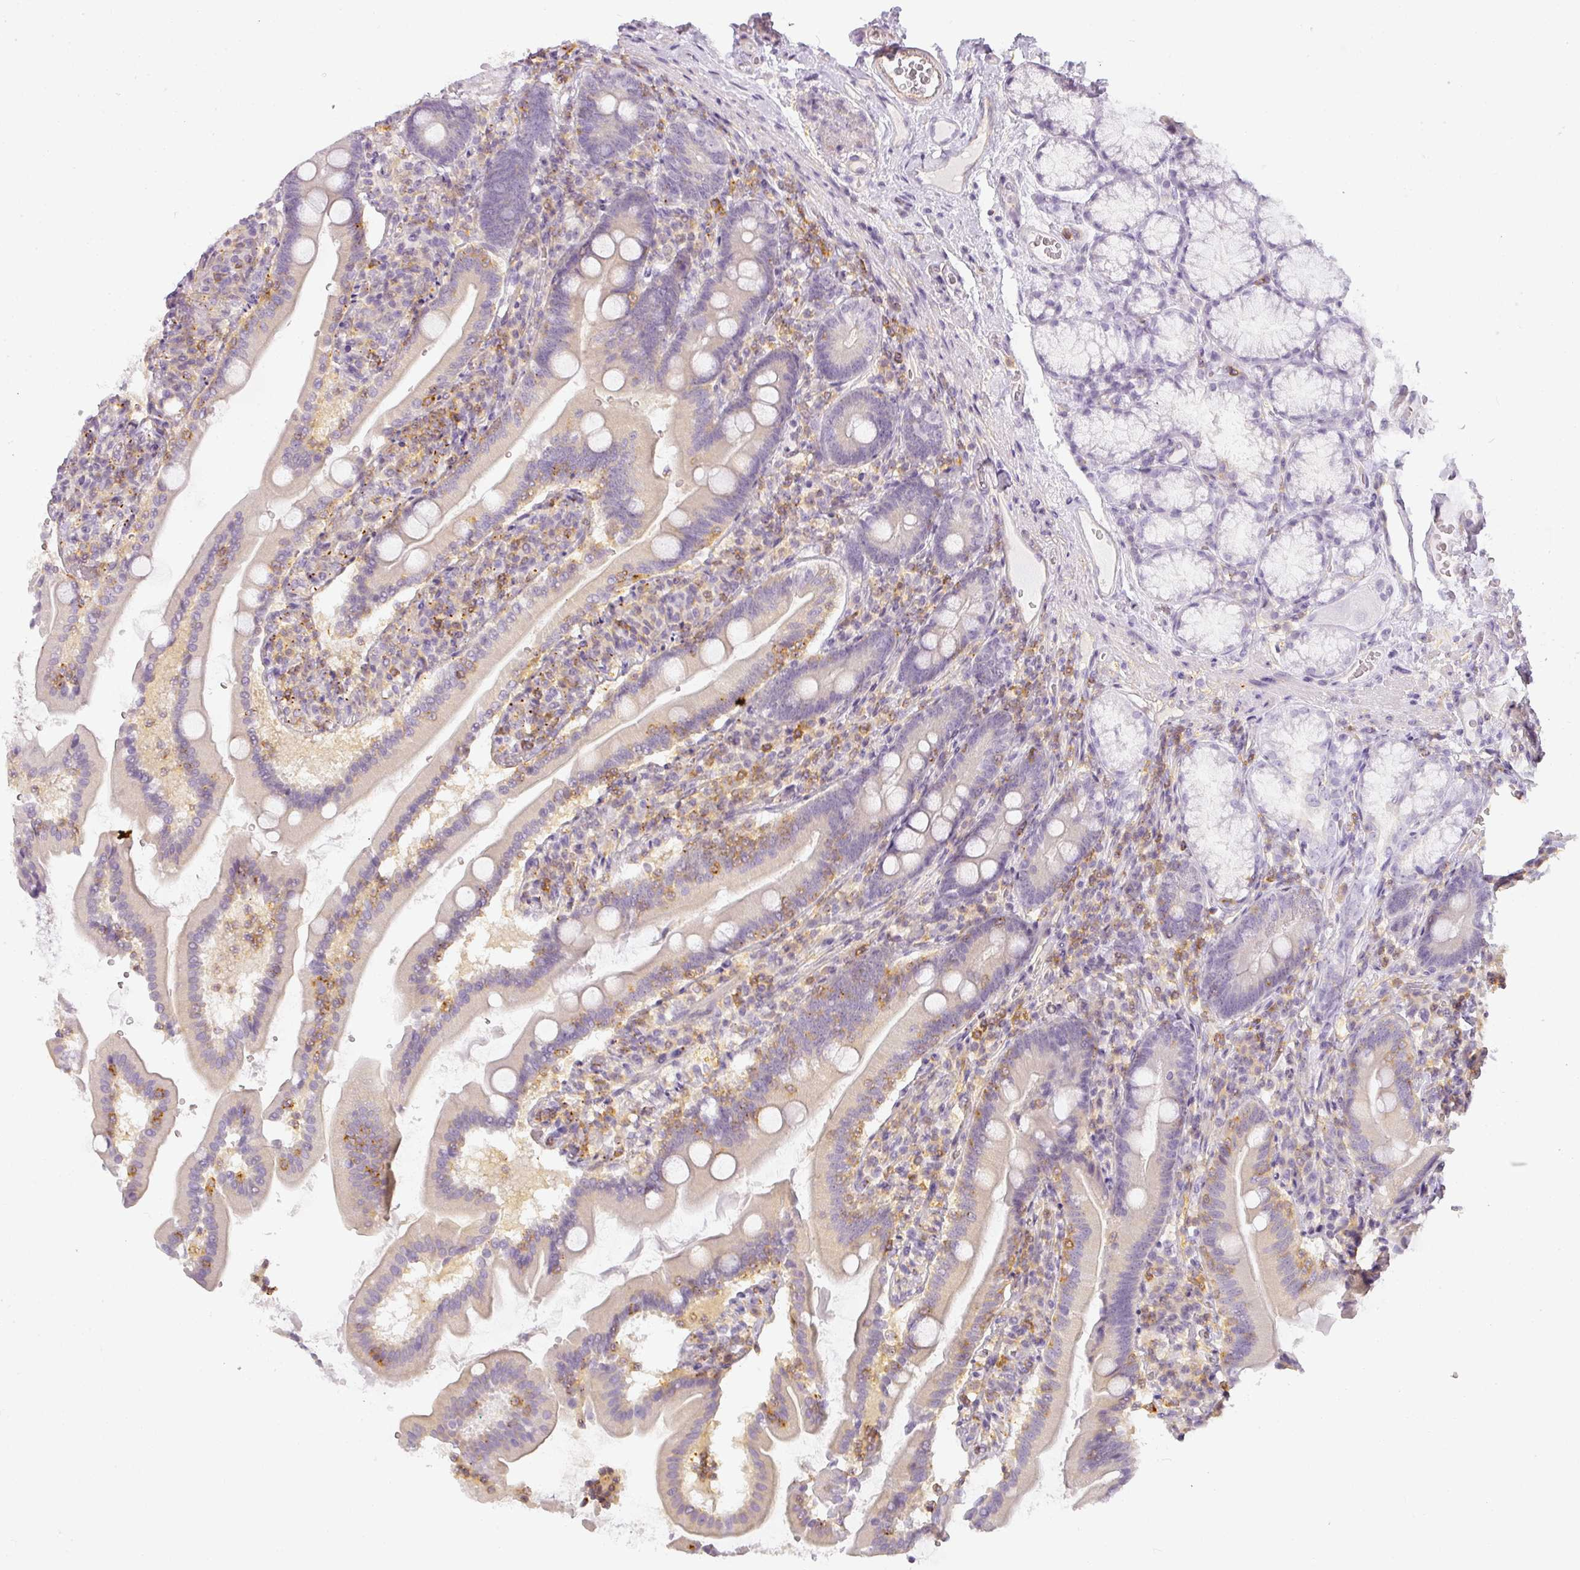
{"staining": {"intensity": "weak", "quantity": "<25%", "location": "cytoplasmic/membranous"}, "tissue": "duodenum", "cell_type": "Glandular cells", "image_type": "normal", "snomed": [{"axis": "morphology", "description": "Normal tissue, NOS"}, {"axis": "topography", "description": "Duodenum"}], "caption": "Photomicrograph shows no protein expression in glandular cells of normal duodenum.", "gene": "TMEM42", "patient": {"sex": "female", "age": 67}}